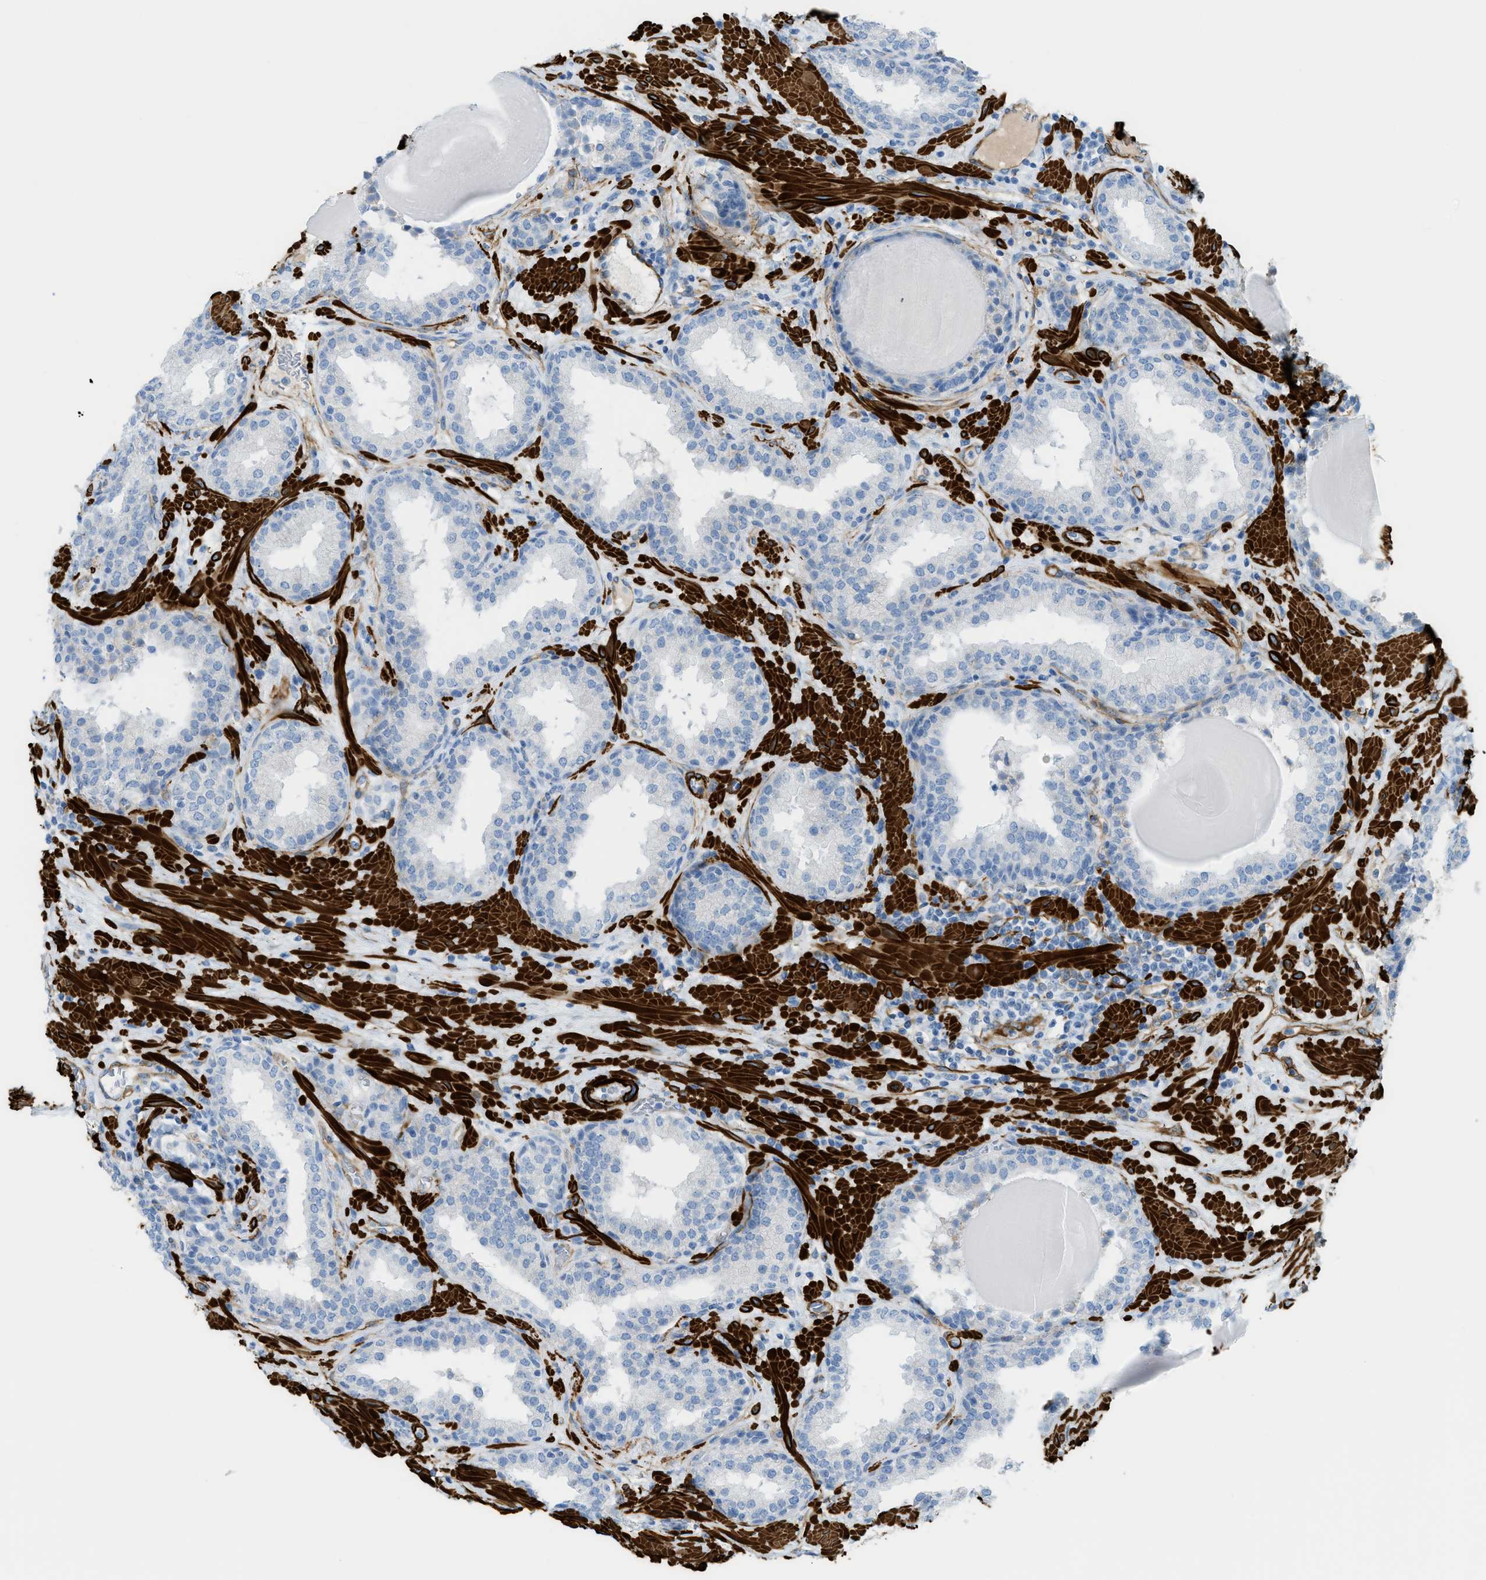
{"staining": {"intensity": "negative", "quantity": "none", "location": "none"}, "tissue": "prostate", "cell_type": "Glandular cells", "image_type": "normal", "snomed": [{"axis": "morphology", "description": "Normal tissue, NOS"}, {"axis": "topography", "description": "Prostate"}], "caption": "DAB (3,3'-diaminobenzidine) immunohistochemical staining of normal prostate exhibits no significant positivity in glandular cells.", "gene": "MYH11", "patient": {"sex": "male", "age": 51}}